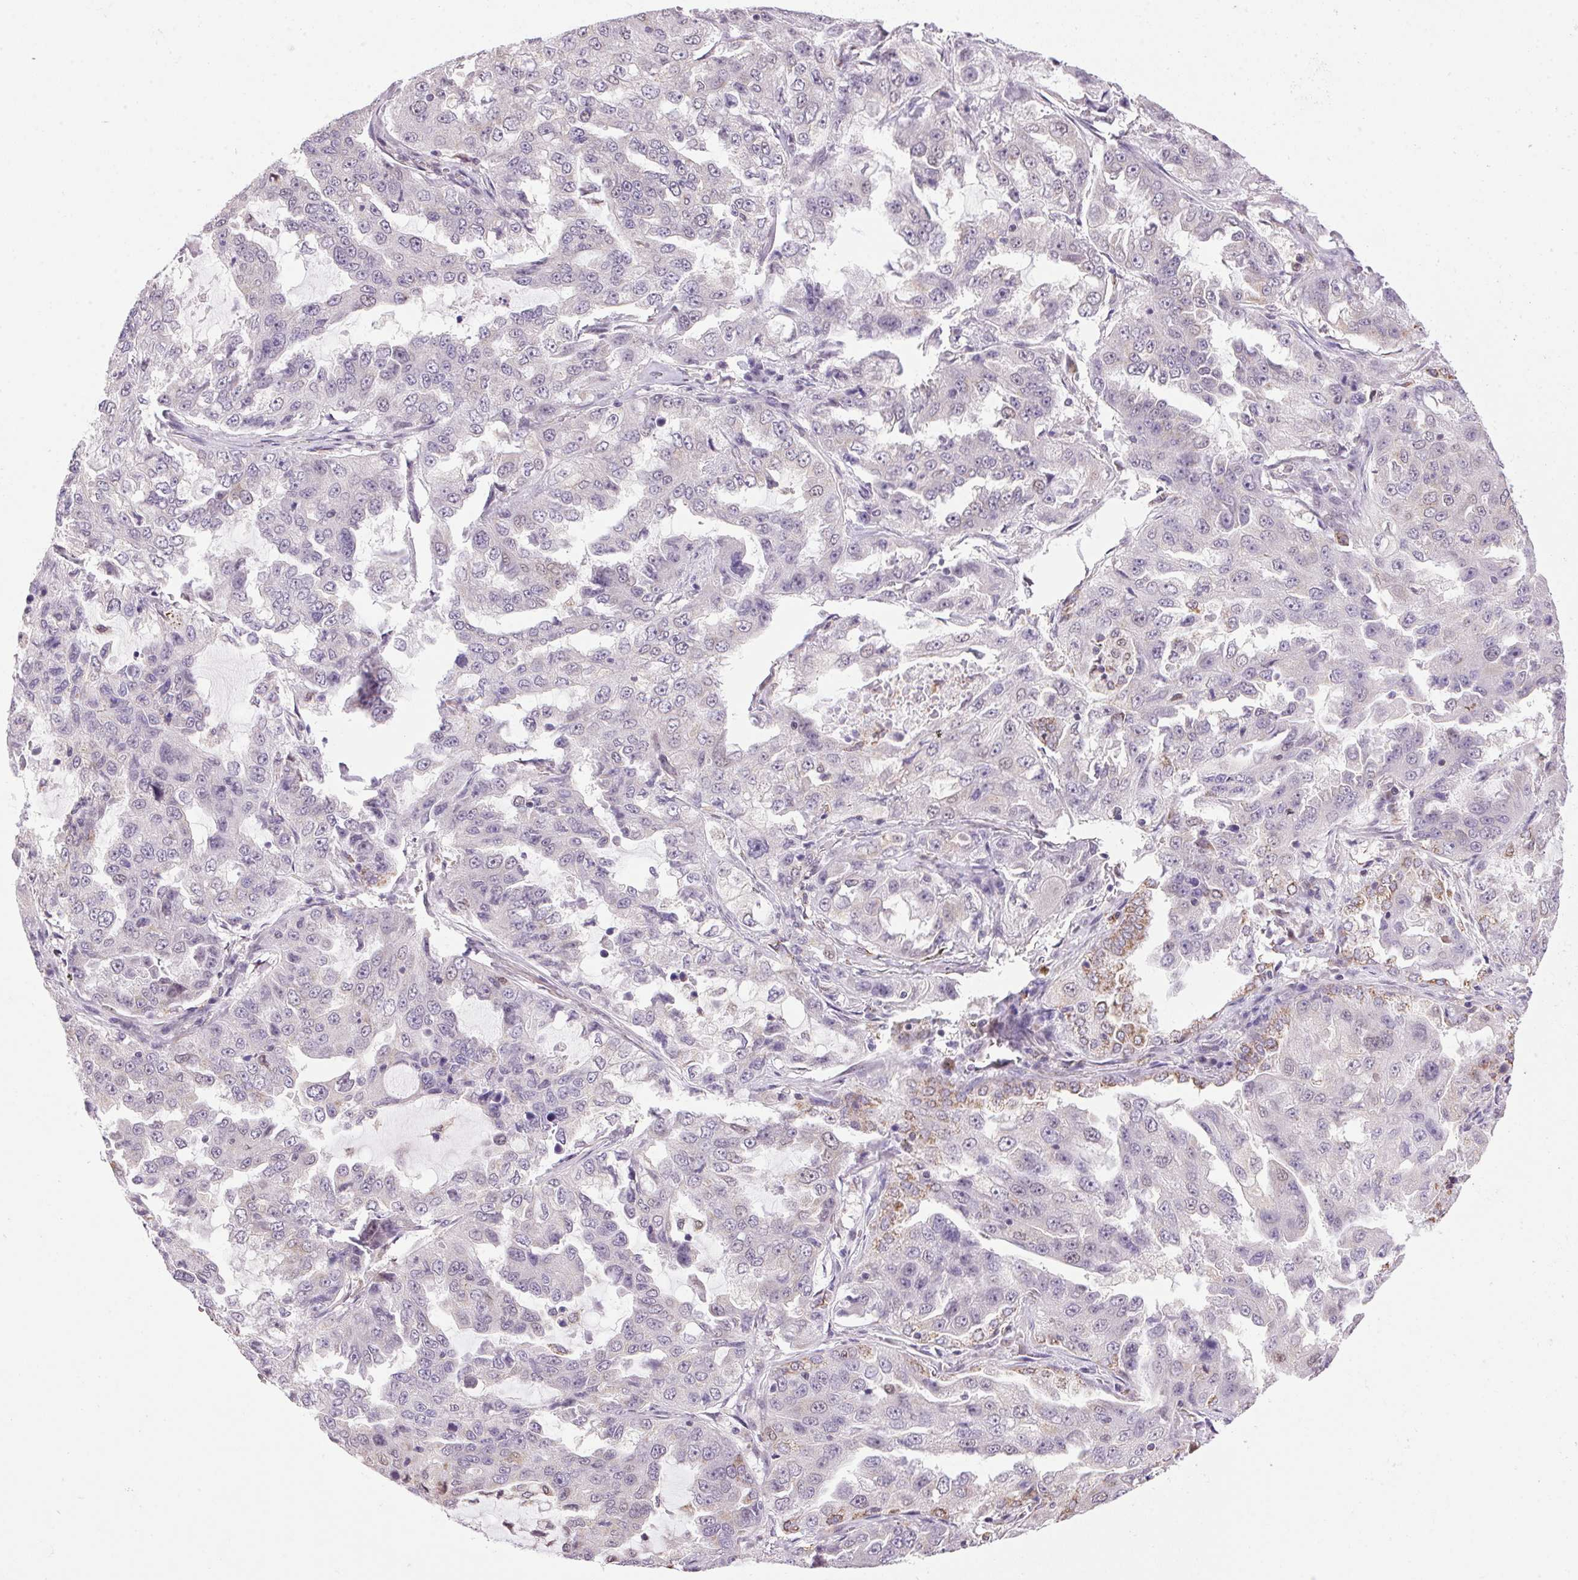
{"staining": {"intensity": "negative", "quantity": "none", "location": "none"}, "tissue": "lung cancer", "cell_type": "Tumor cells", "image_type": "cancer", "snomed": [{"axis": "morphology", "description": "Adenocarcinoma, NOS"}, {"axis": "topography", "description": "Lung"}], "caption": "An image of human lung adenocarcinoma is negative for staining in tumor cells.", "gene": "AKR1E2", "patient": {"sex": "female", "age": 61}}